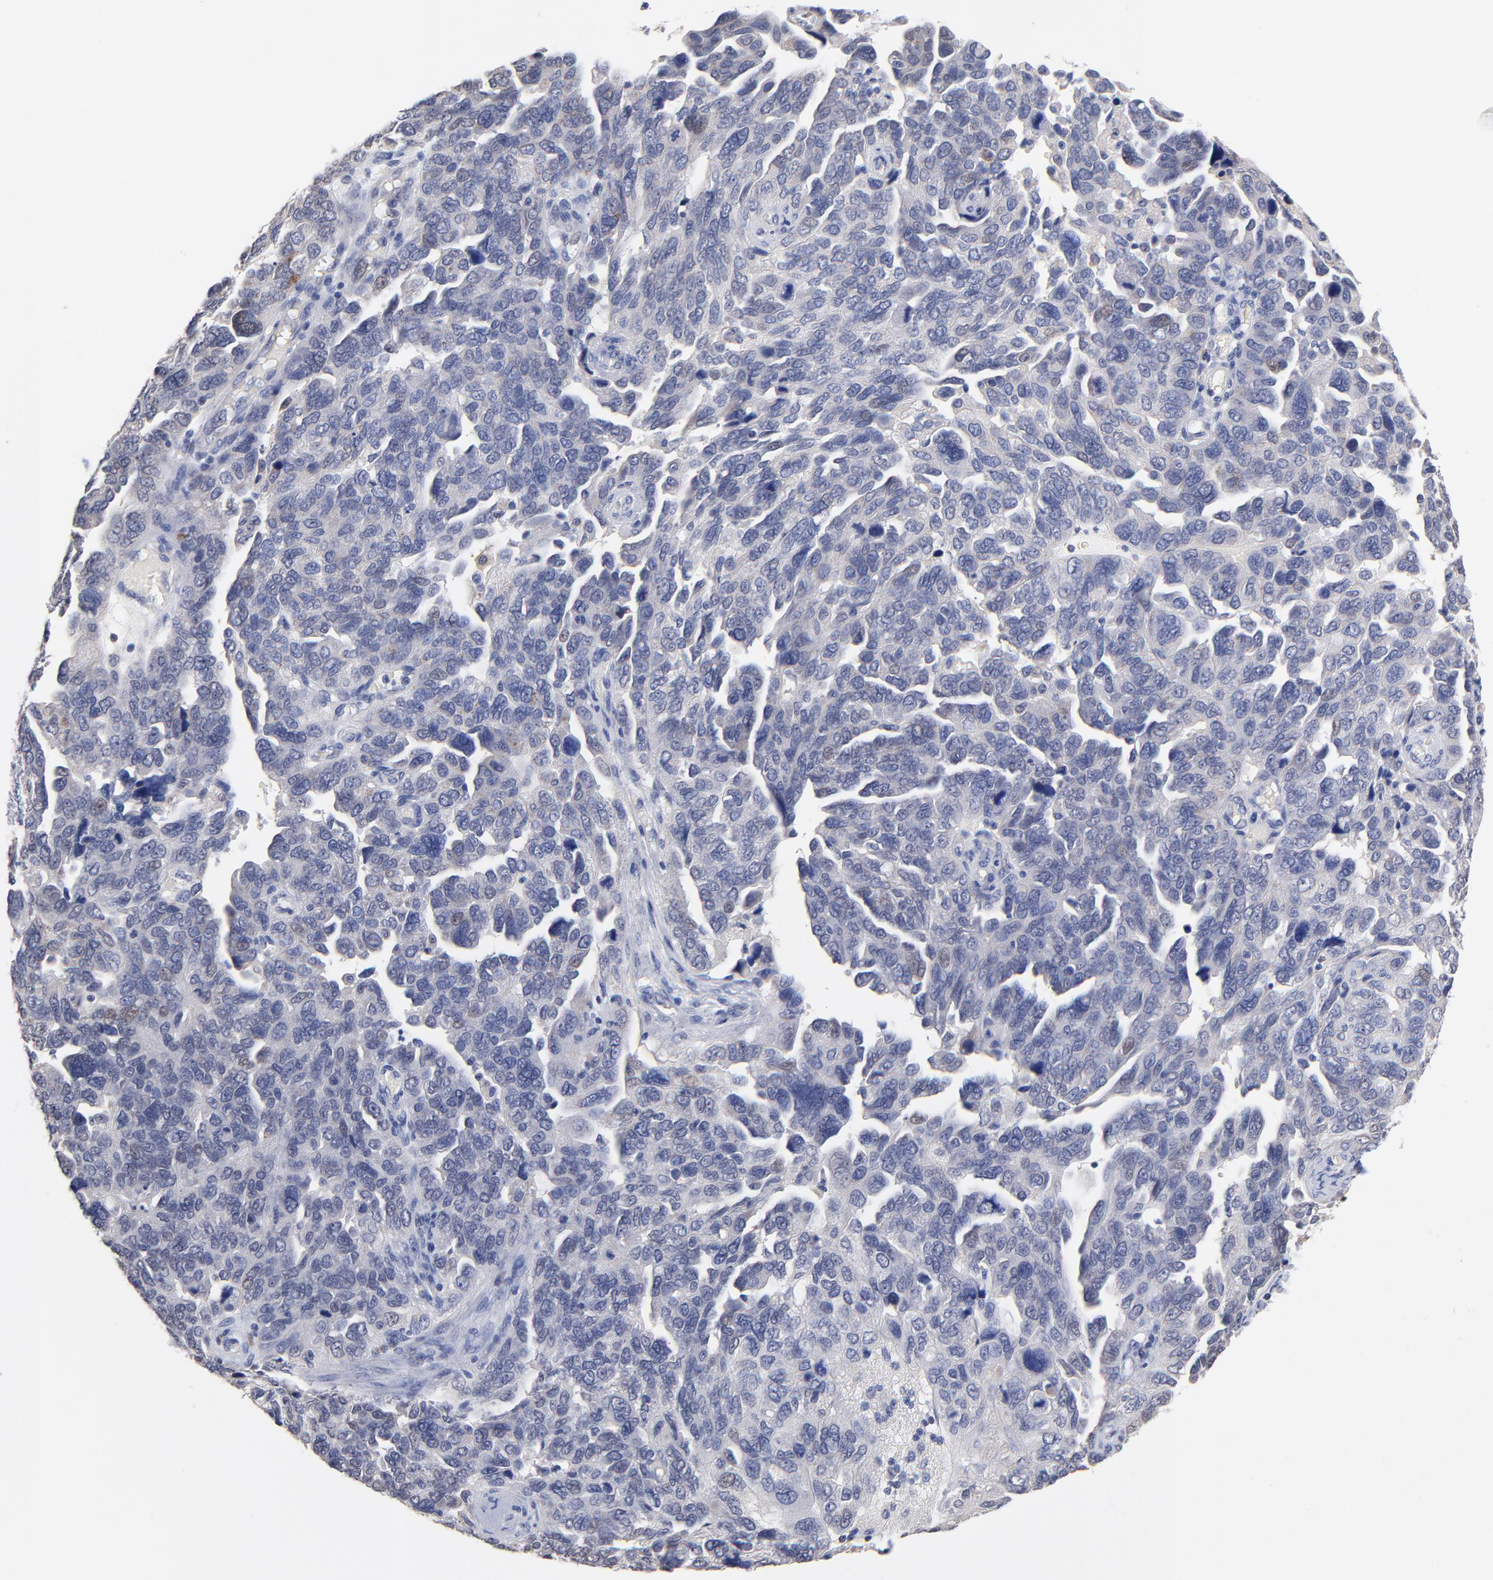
{"staining": {"intensity": "negative", "quantity": "none", "location": "none"}, "tissue": "ovarian cancer", "cell_type": "Tumor cells", "image_type": "cancer", "snomed": [{"axis": "morphology", "description": "Cystadenocarcinoma, serous, NOS"}, {"axis": "topography", "description": "Ovary"}], "caption": "This is a histopathology image of immunohistochemistry (IHC) staining of ovarian cancer, which shows no positivity in tumor cells.", "gene": "TWNK", "patient": {"sex": "female", "age": 64}}